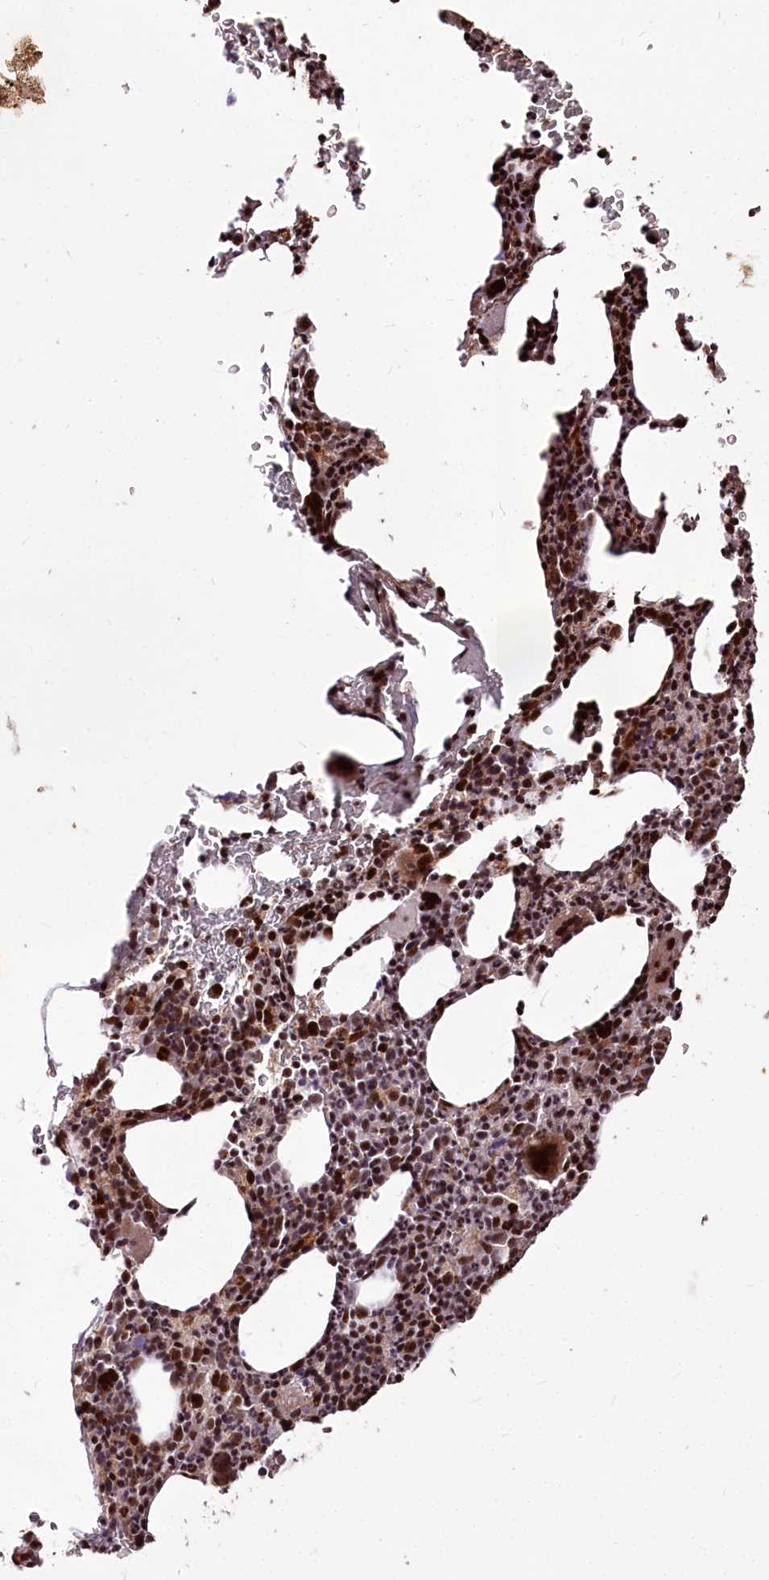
{"staining": {"intensity": "strong", "quantity": ">75%", "location": "cytoplasmic/membranous,nuclear"}, "tissue": "bone marrow", "cell_type": "Hematopoietic cells", "image_type": "normal", "snomed": [{"axis": "morphology", "description": "Normal tissue, NOS"}, {"axis": "topography", "description": "Bone marrow"}], "caption": "This photomicrograph displays IHC staining of normal bone marrow, with high strong cytoplasmic/membranous,nuclear staining in approximately >75% of hematopoietic cells.", "gene": "CARD19", "patient": {"sex": "male", "age": 79}}